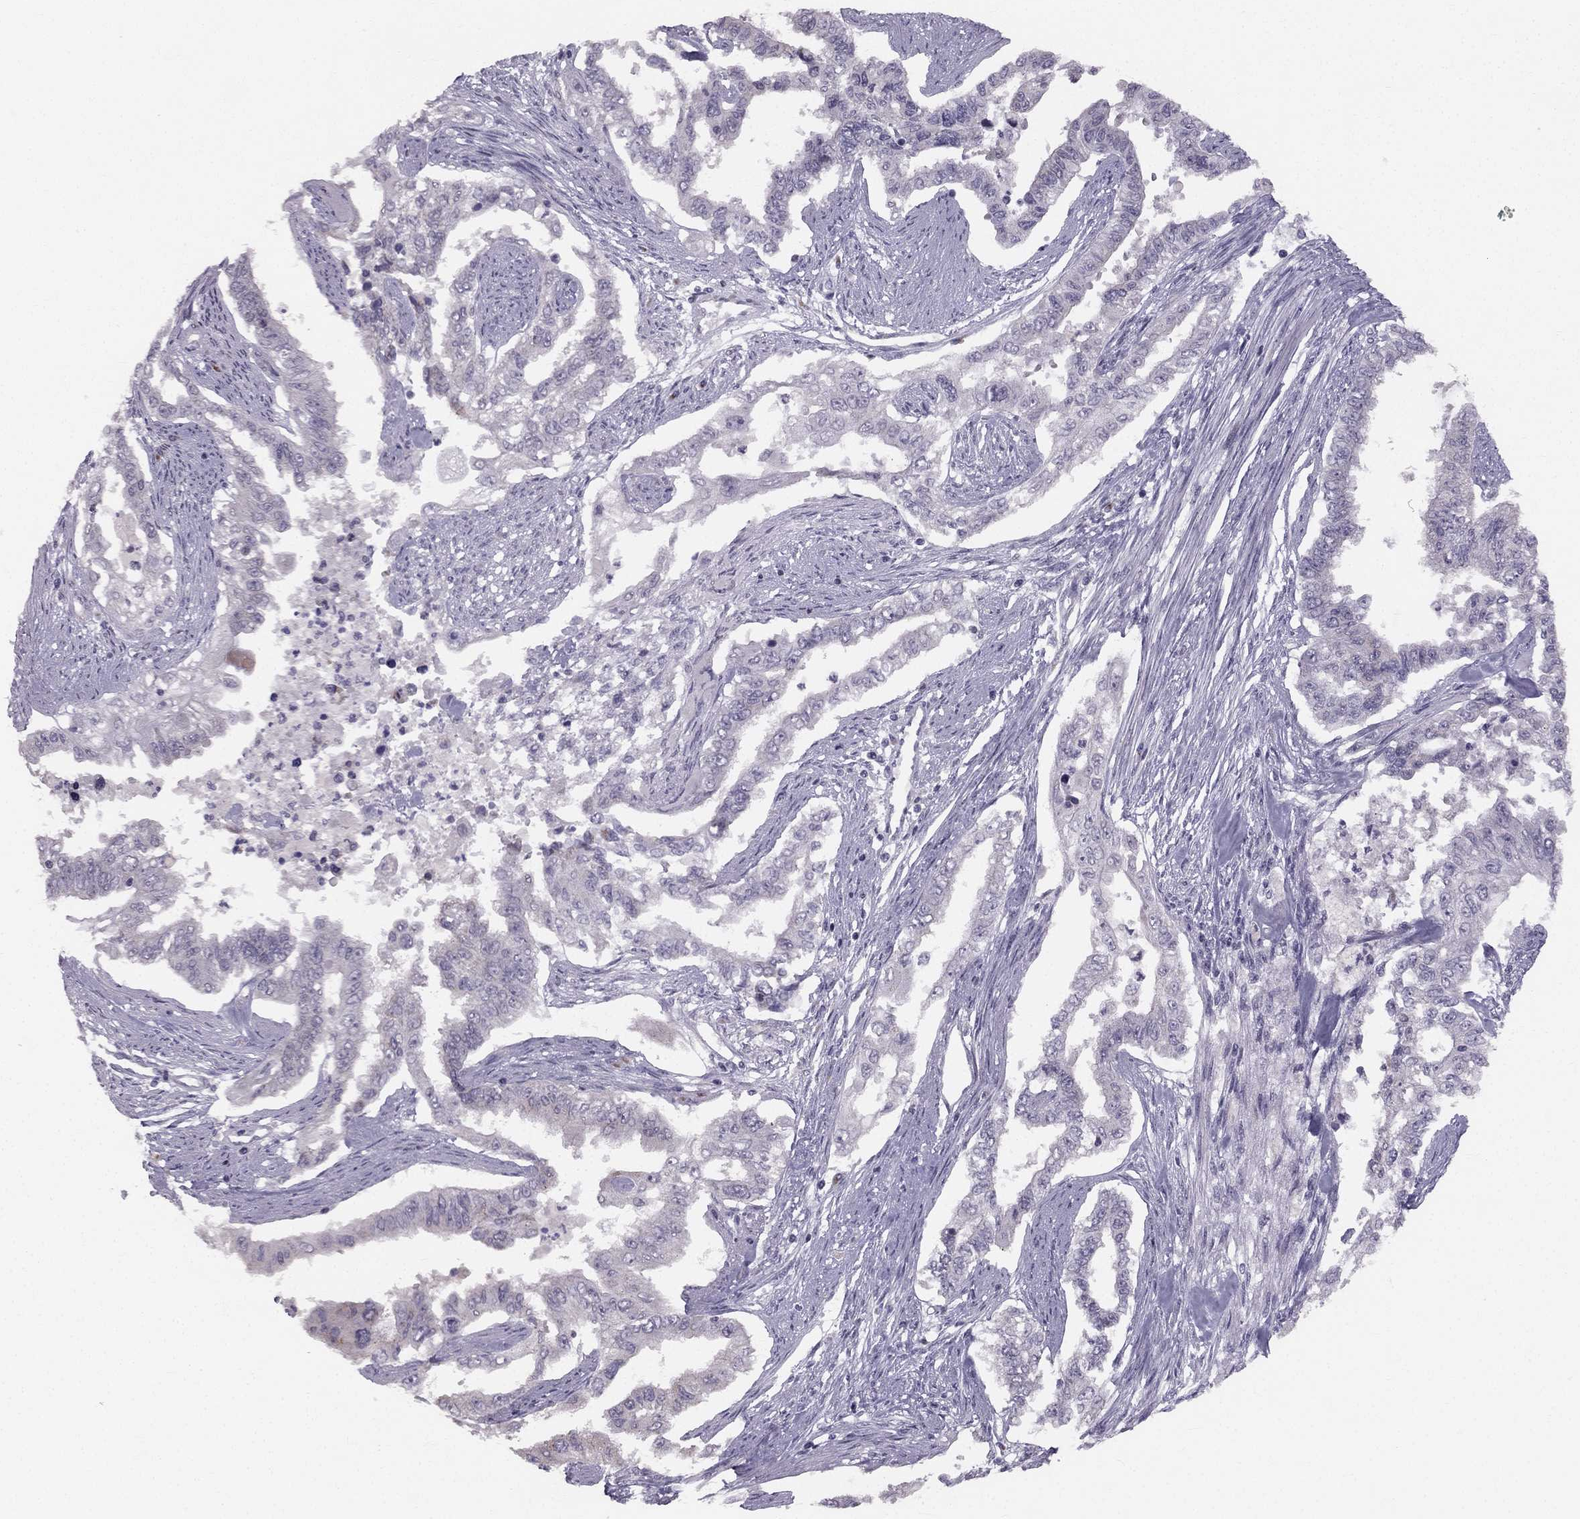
{"staining": {"intensity": "negative", "quantity": "none", "location": "none"}, "tissue": "endometrial cancer", "cell_type": "Tumor cells", "image_type": "cancer", "snomed": [{"axis": "morphology", "description": "Adenocarcinoma, NOS"}, {"axis": "topography", "description": "Uterus"}], "caption": "Immunohistochemistry of endometrial adenocarcinoma demonstrates no positivity in tumor cells.", "gene": "TRPS1", "patient": {"sex": "female", "age": 59}}